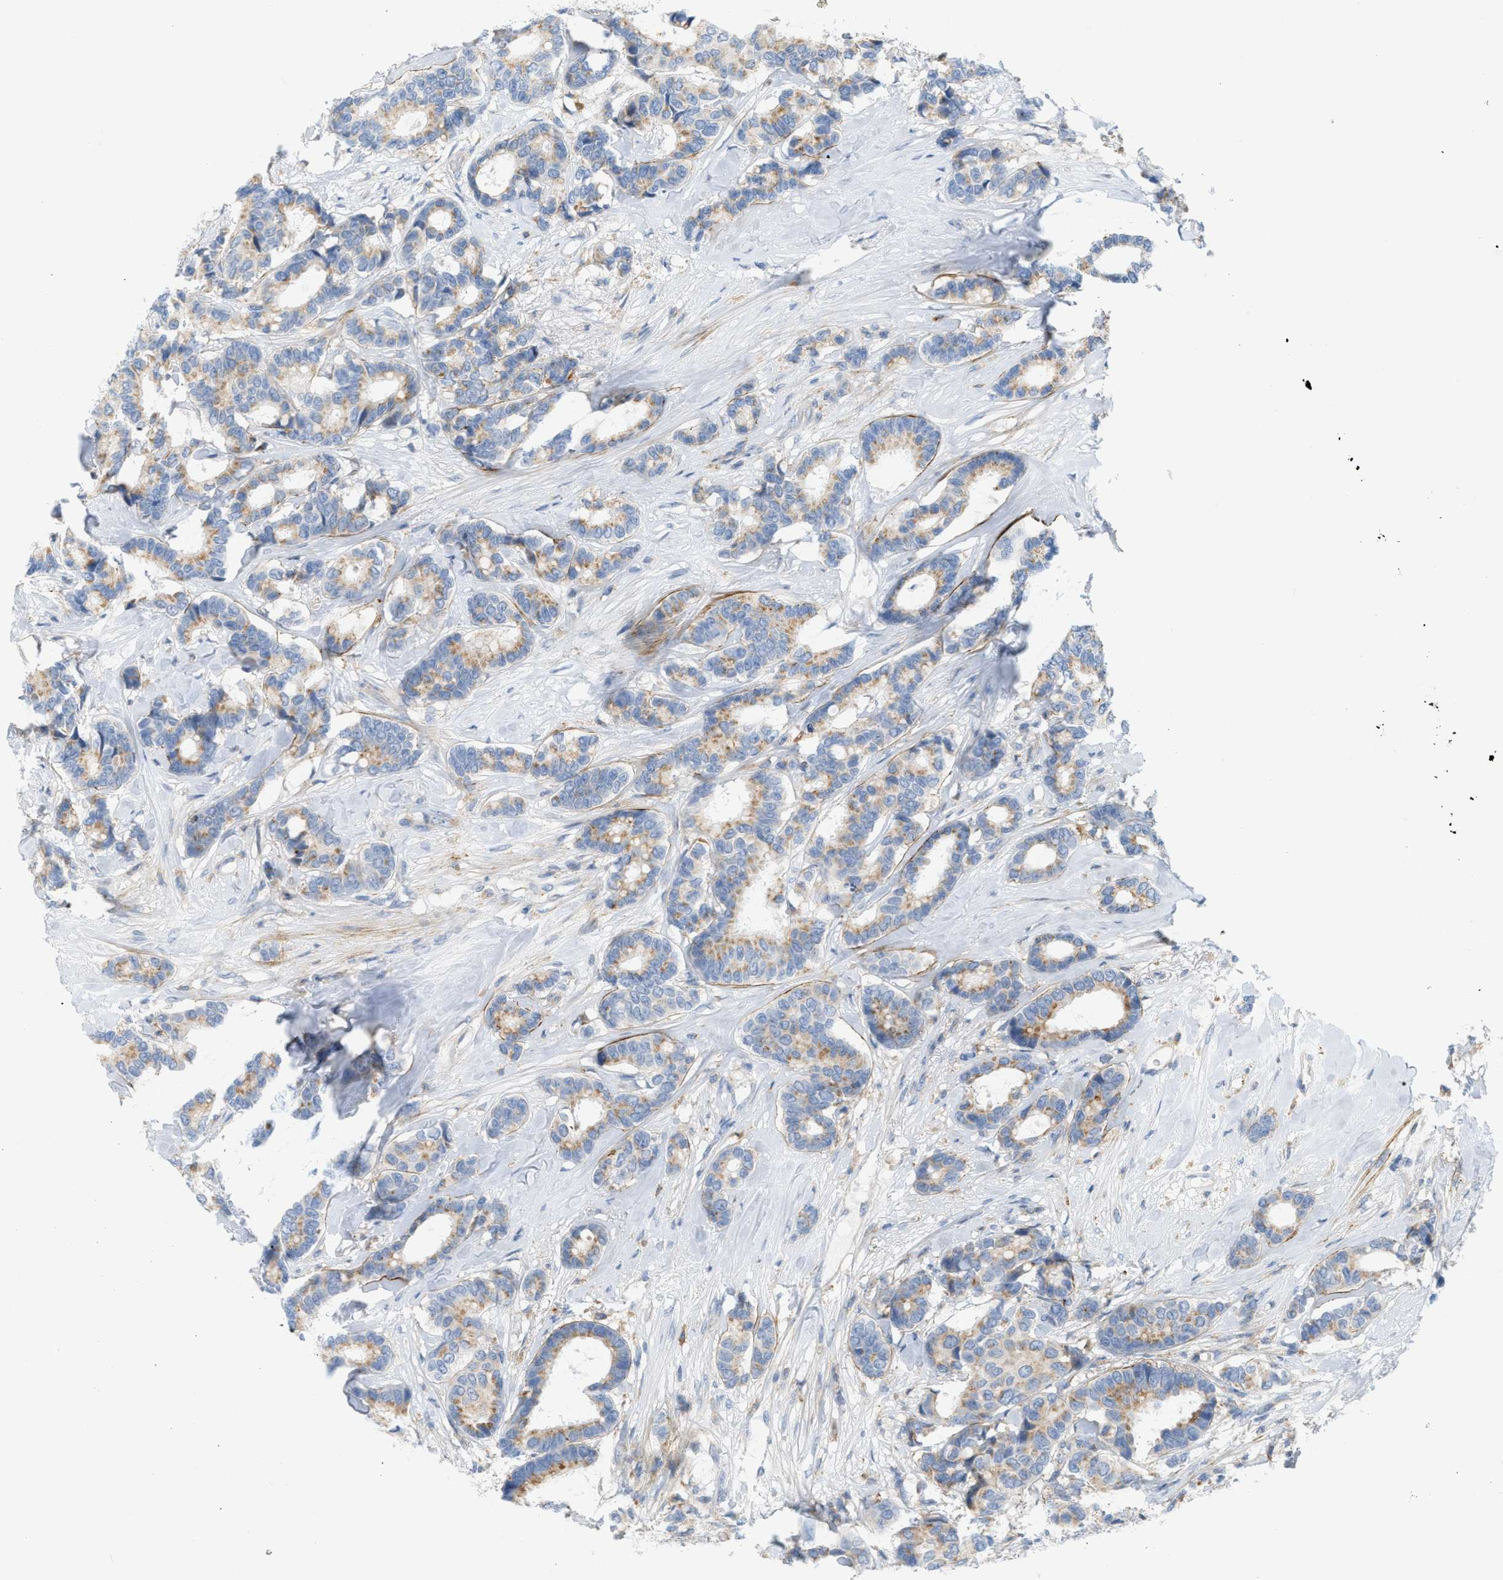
{"staining": {"intensity": "moderate", "quantity": ">75%", "location": "cytoplasmic/membranous"}, "tissue": "breast cancer", "cell_type": "Tumor cells", "image_type": "cancer", "snomed": [{"axis": "morphology", "description": "Duct carcinoma"}, {"axis": "topography", "description": "Breast"}], "caption": "IHC (DAB (3,3'-diaminobenzidine)) staining of breast cancer reveals moderate cytoplasmic/membranous protein expression in about >75% of tumor cells.", "gene": "LMBRD1", "patient": {"sex": "female", "age": 87}}